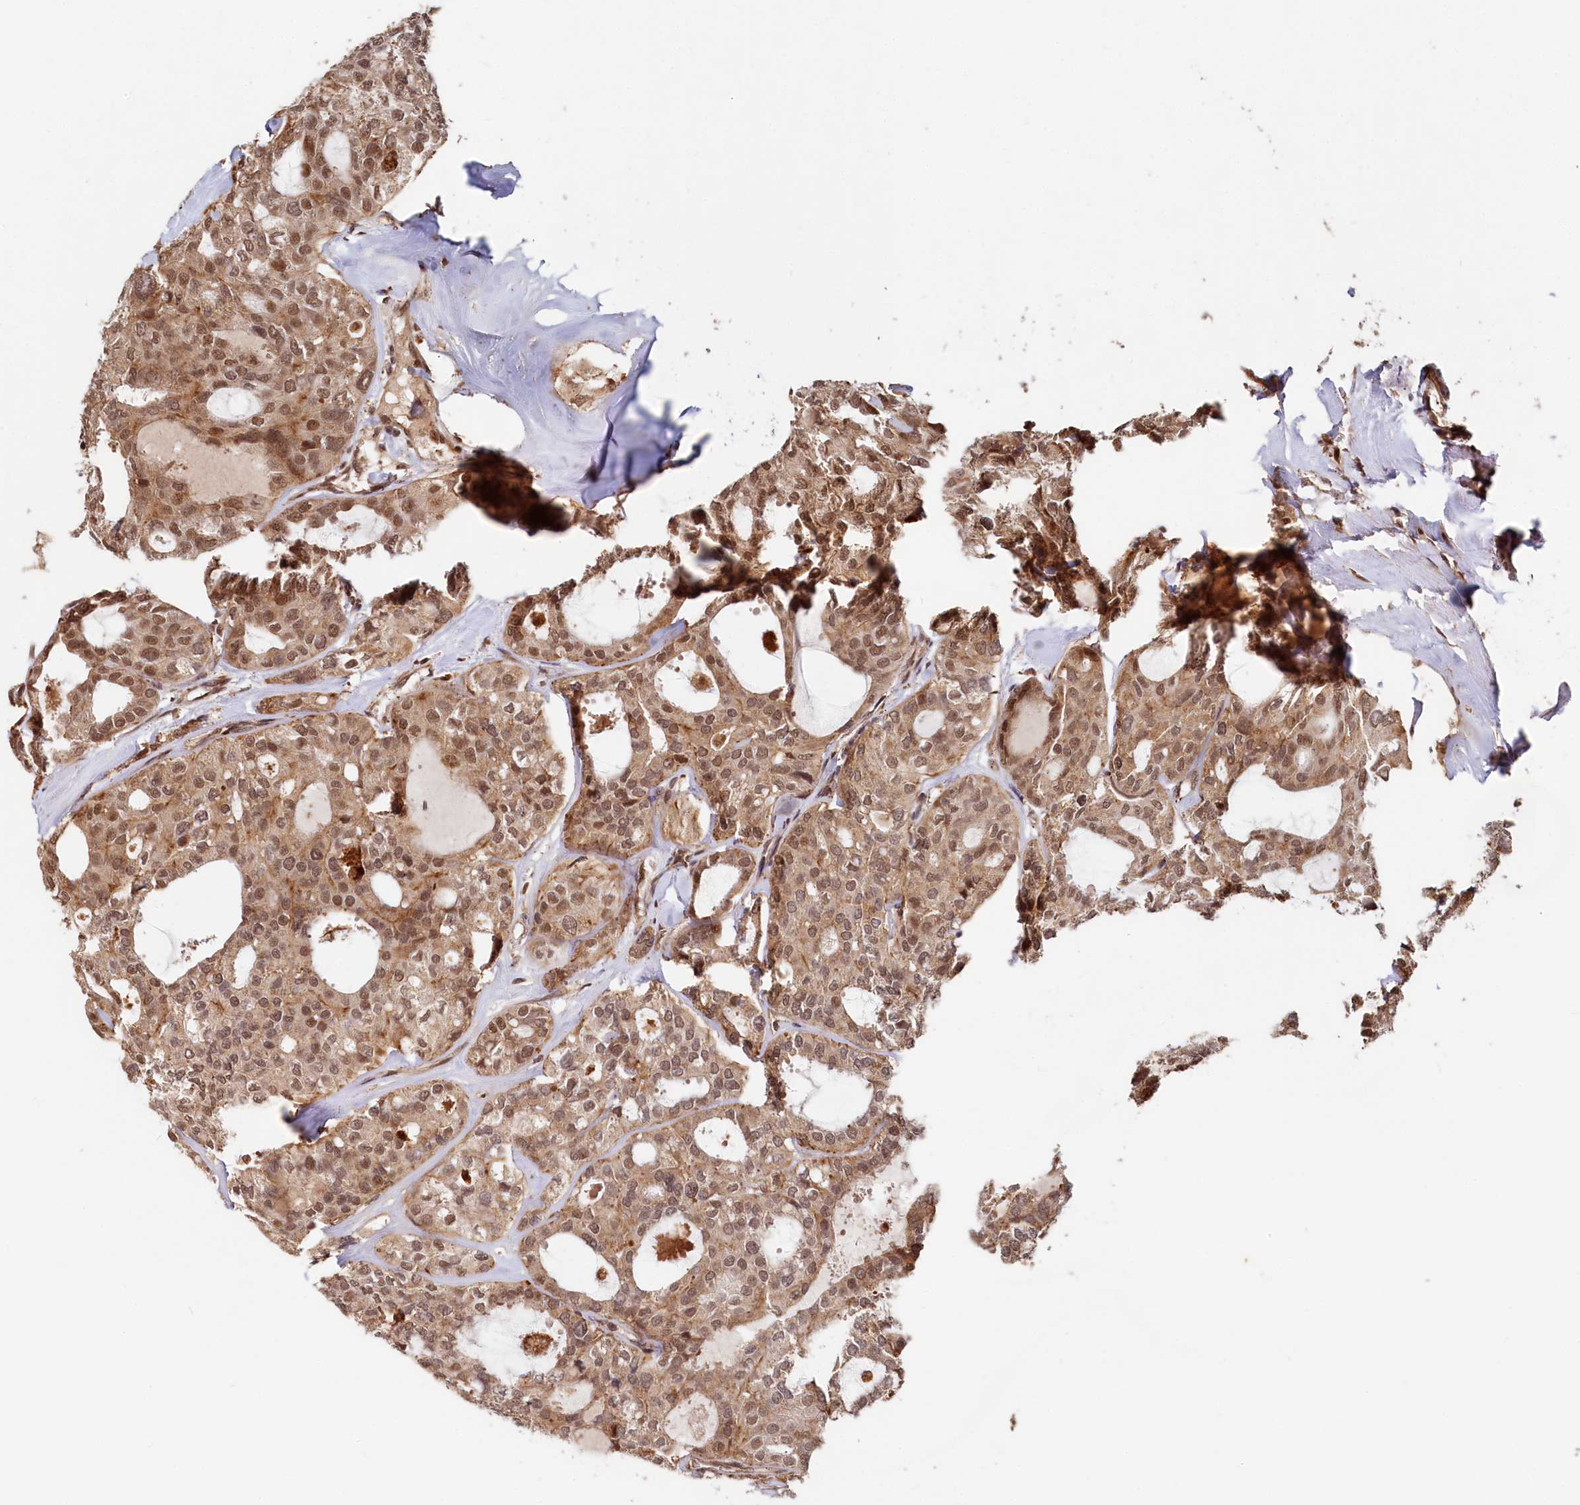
{"staining": {"intensity": "moderate", "quantity": ">75%", "location": "nuclear"}, "tissue": "thyroid cancer", "cell_type": "Tumor cells", "image_type": "cancer", "snomed": [{"axis": "morphology", "description": "Follicular adenoma carcinoma, NOS"}, {"axis": "topography", "description": "Thyroid gland"}], "caption": "Brown immunohistochemical staining in human thyroid cancer demonstrates moderate nuclear staining in about >75% of tumor cells.", "gene": "TRIM23", "patient": {"sex": "male", "age": 75}}